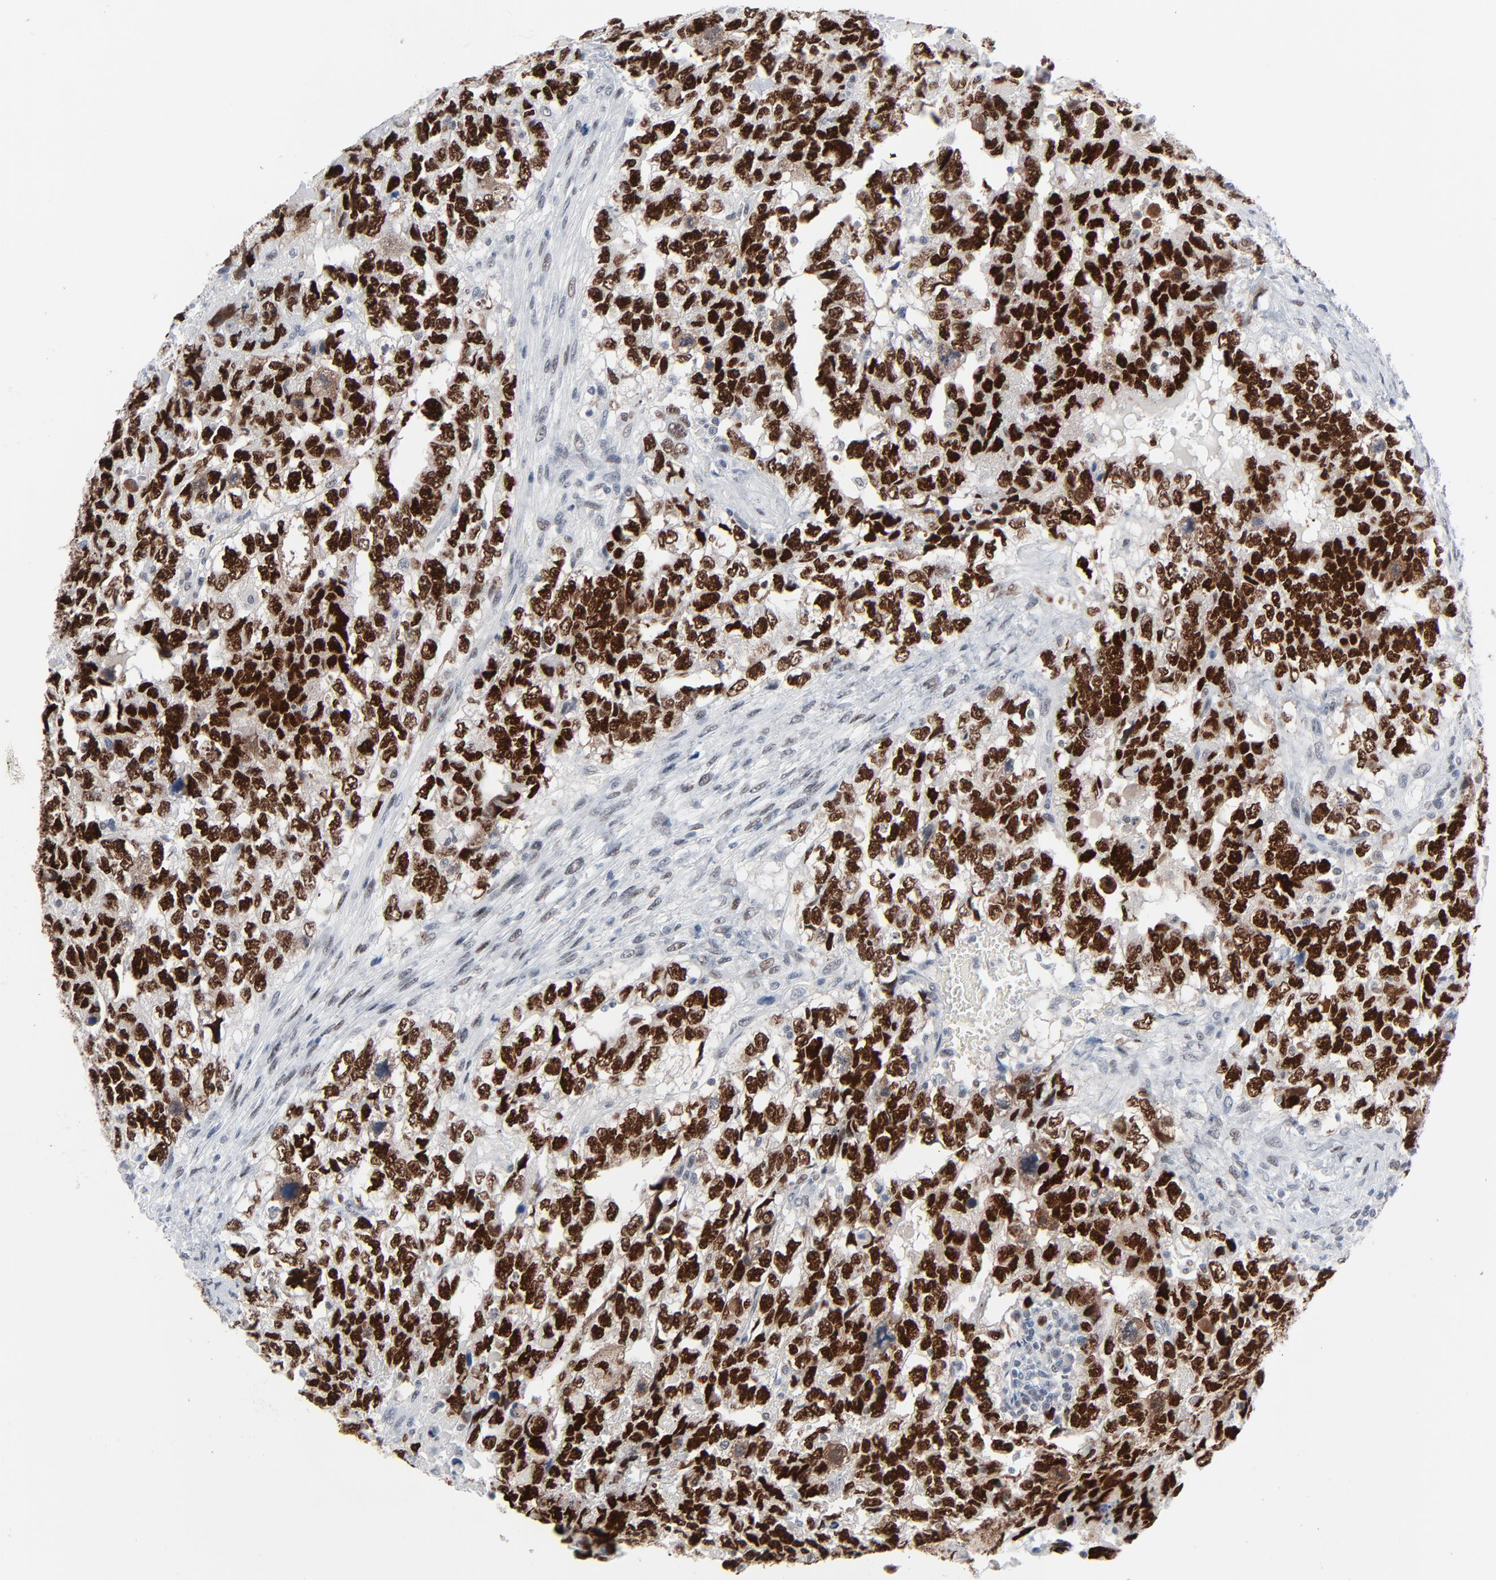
{"staining": {"intensity": "strong", "quantity": ">75%", "location": "nuclear"}, "tissue": "testis cancer", "cell_type": "Tumor cells", "image_type": "cancer", "snomed": [{"axis": "morphology", "description": "Carcinoma, Embryonal, NOS"}, {"axis": "topography", "description": "Testis"}], "caption": "Embryonal carcinoma (testis) stained with immunohistochemistry (IHC) exhibits strong nuclear expression in about >75% of tumor cells. (Brightfield microscopy of DAB IHC at high magnification).", "gene": "SIRT1", "patient": {"sex": "male", "age": 36}}